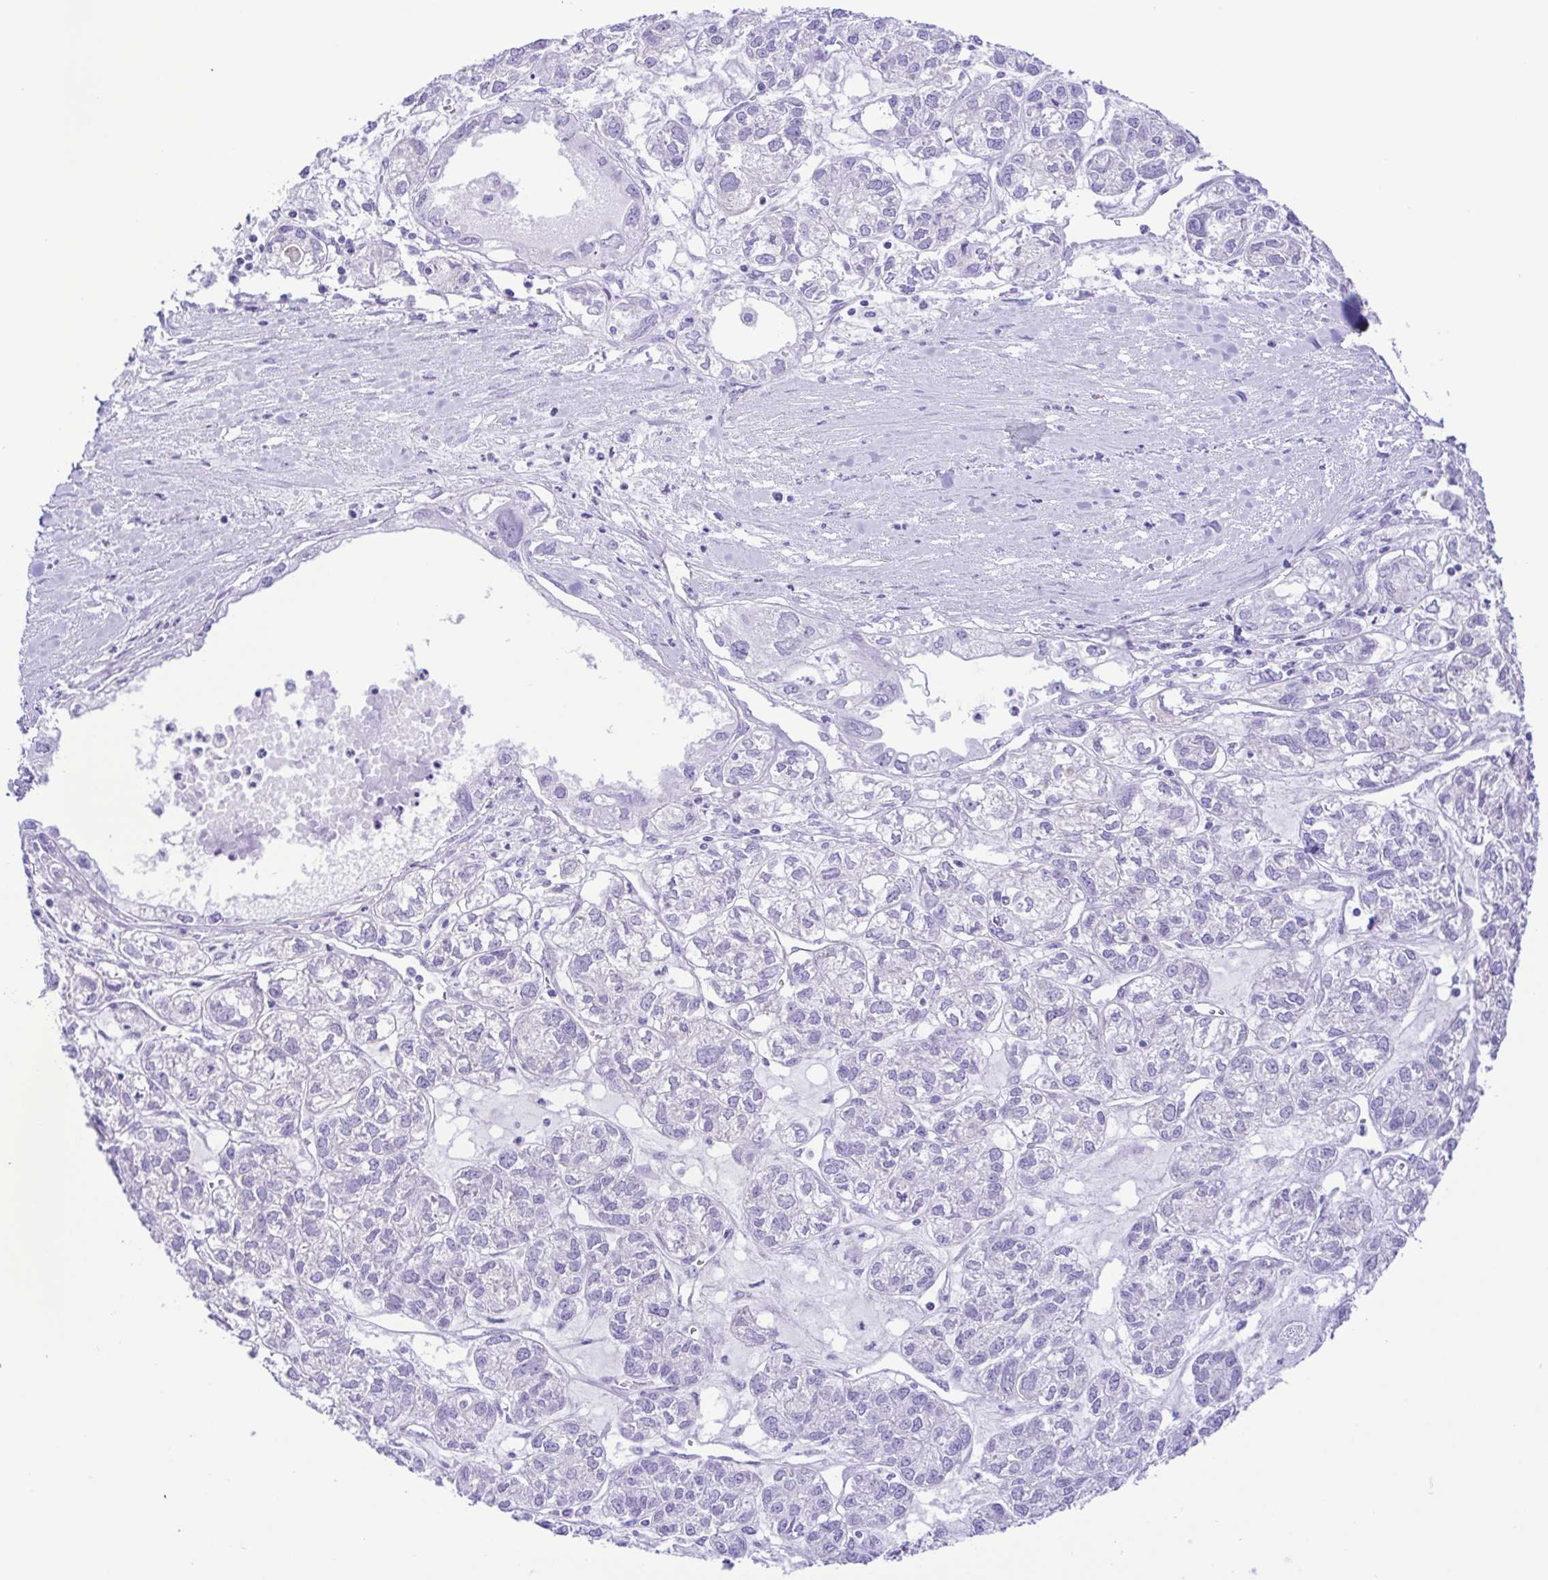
{"staining": {"intensity": "negative", "quantity": "none", "location": "none"}, "tissue": "ovarian cancer", "cell_type": "Tumor cells", "image_type": "cancer", "snomed": [{"axis": "morphology", "description": "Carcinoma, endometroid"}, {"axis": "topography", "description": "Ovary"}], "caption": "This is a micrograph of IHC staining of ovarian endometroid carcinoma, which shows no staining in tumor cells. Nuclei are stained in blue.", "gene": "ERP27", "patient": {"sex": "female", "age": 64}}